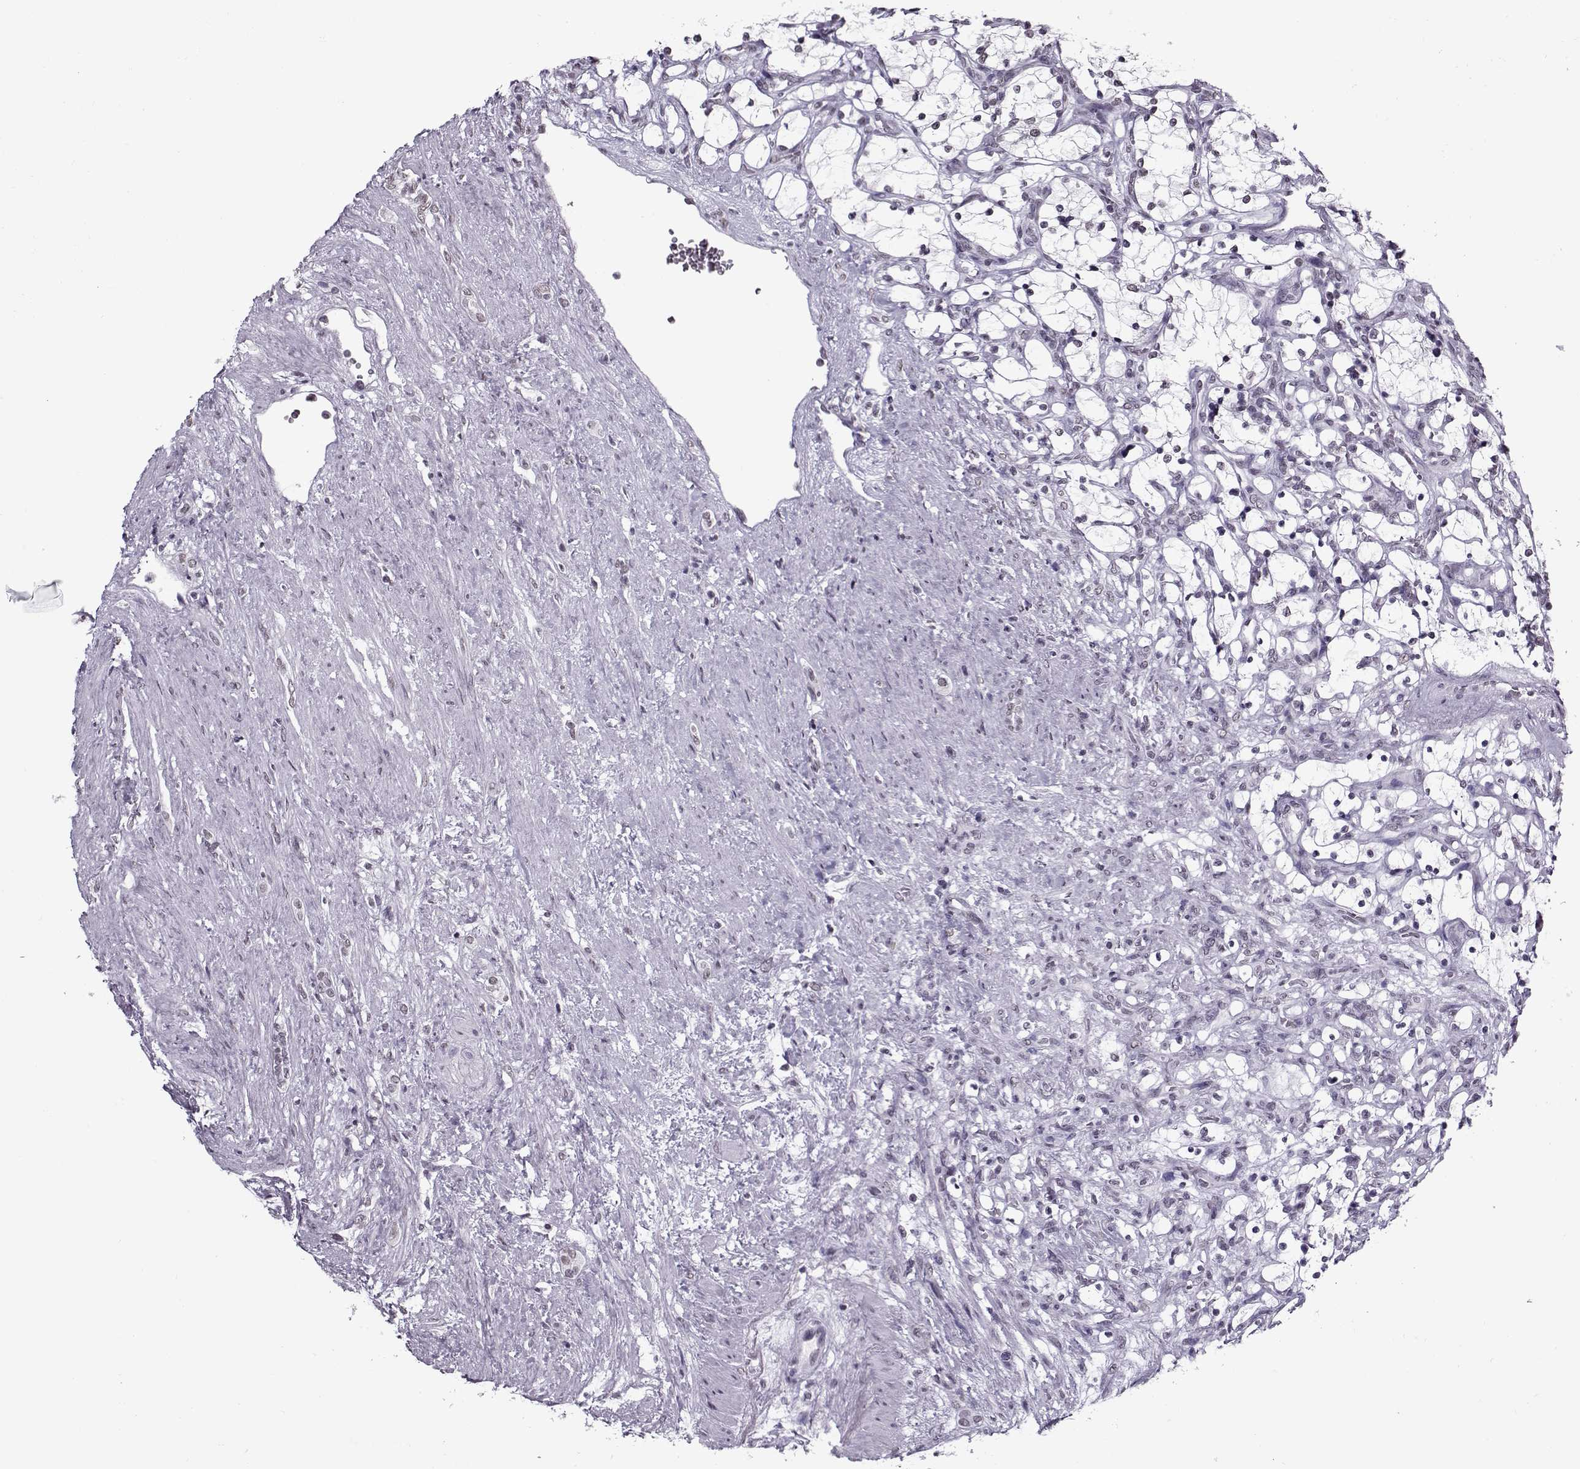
{"staining": {"intensity": "negative", "quantity": "none", "location": "none"}, "tissue": "renal cancer", "cell_type": "Tumor cells", "image_type": "cancer", "snomed": [{"axis": "morphology", "description": "Adenocarcinoma, NOS"}, {"axis": "topography", "description": "Kidney"}], "caption": "Tumor cells show no significant expression in renal cancer (adenocarcinoma). (Stains: DAB immunohistochemistry with hematoxylin counter stain, Microscopy: brightfield microscopy at high magnification).", "gene": "PRMT8", "patient": {"sex": "female", "age": 69}}